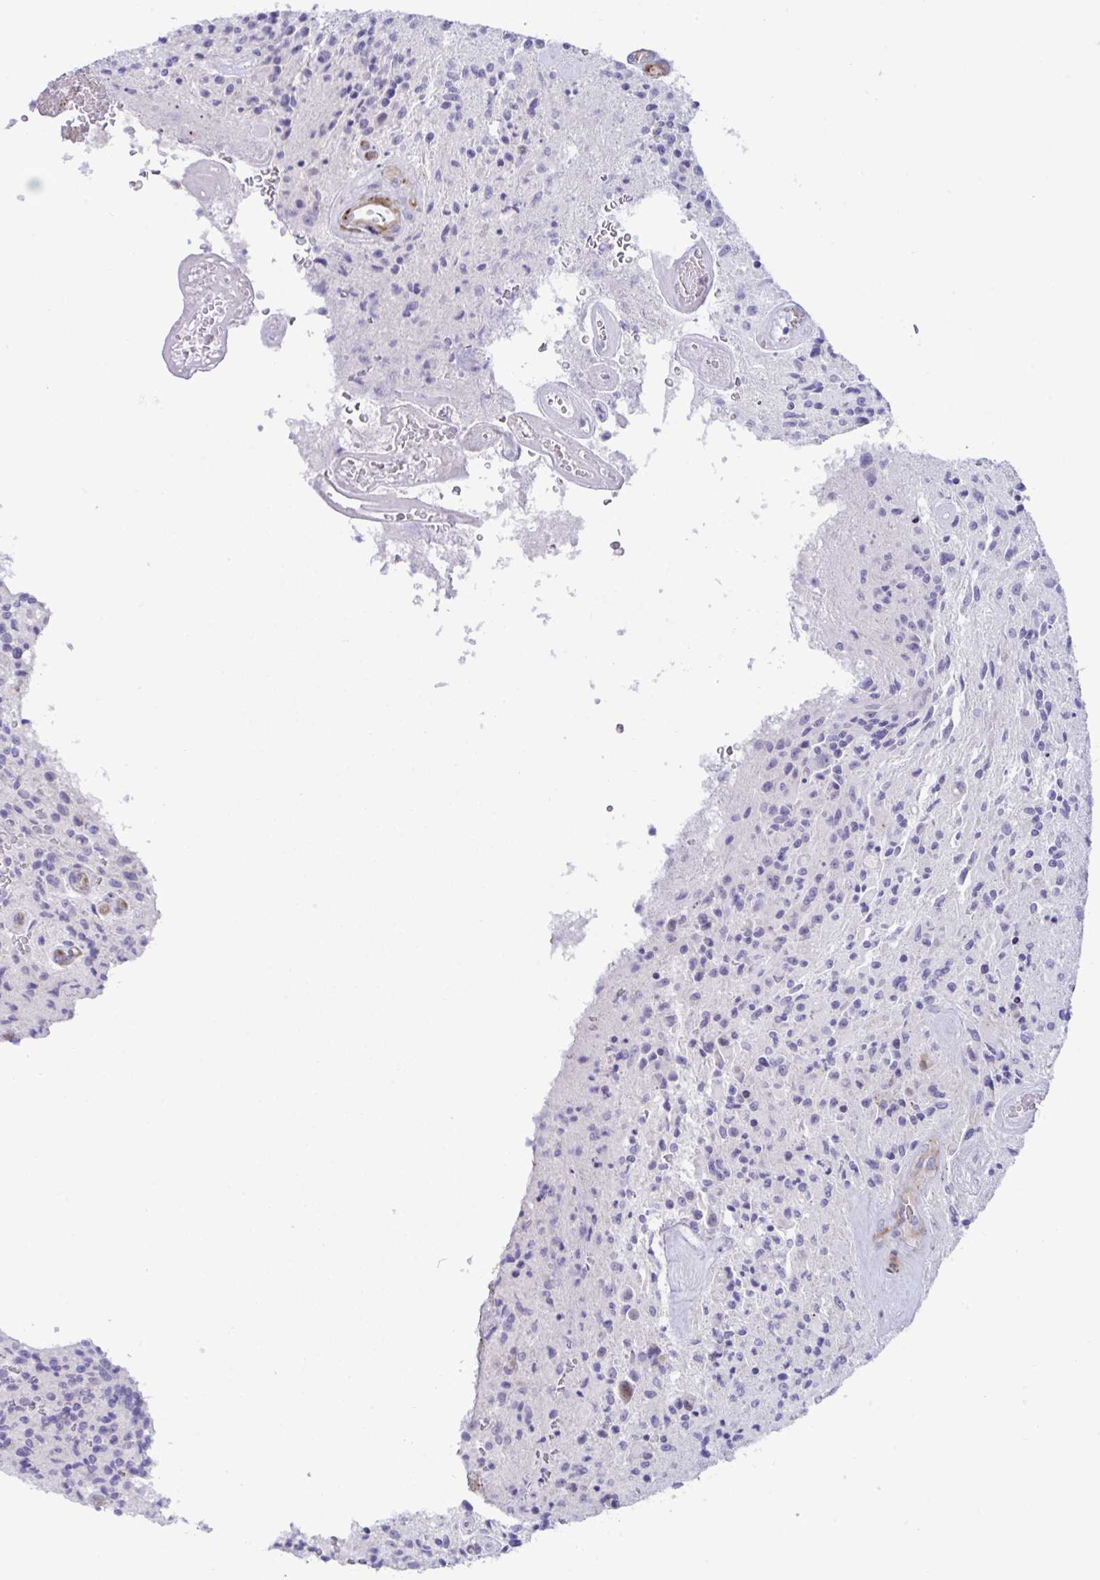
{"staining": {"intensity": "negative", "quantity": "none", "location": "none"}, "tissue": "glioma", "cell_type": "Tumor cells", "image_type": "cancer", "snomed": [{"axis": "morphology", "description": "Normal tissue, NOS"}, {"axis": "morphology", "description": "Glioma, malignant, High grade"}, {"axis": "topography", "description": "Cerebral cortex"}], "caption": "Glioma stained for a protein using IHC demonstrates no expression tumor cells.", "gene": "ZNF713", "patient": {"sex": "male", "age": 56}}